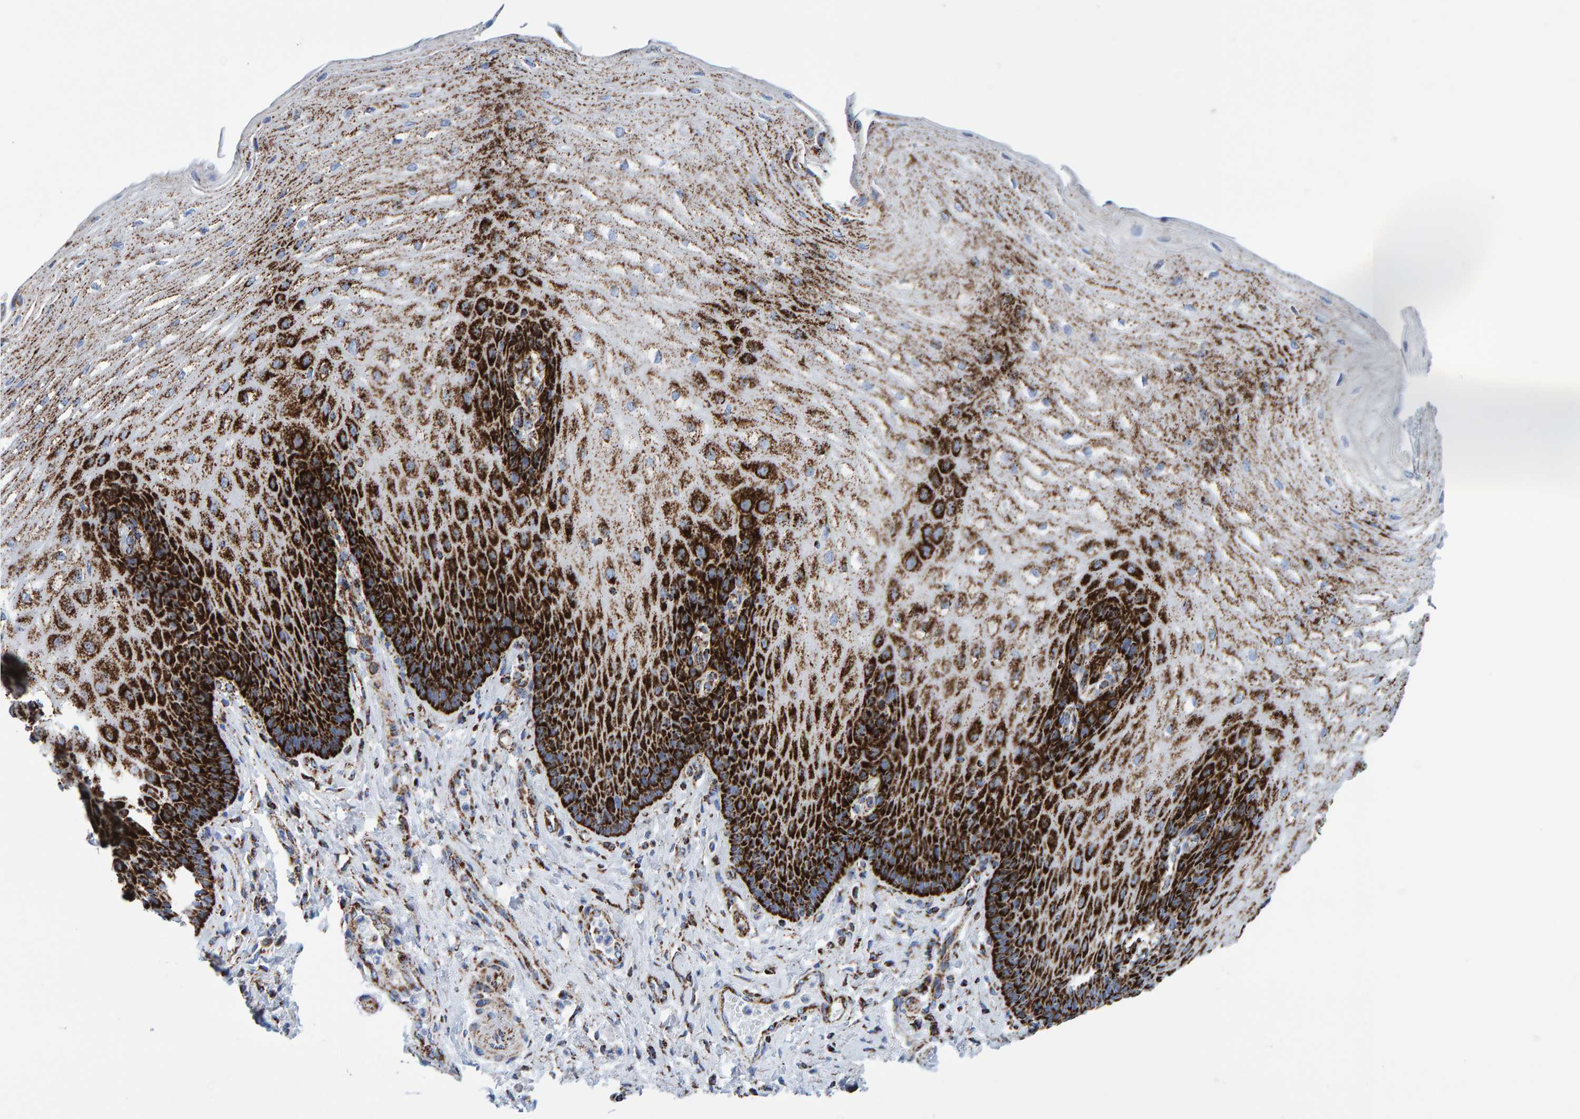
{"staining": {"intensity": "strong", "quantity": ">75%", "location": "cytoplasmic/membranous"}, "tissue": "esophagus", "cell_type": "Squamous epithelial cells", "image_type": "normal", "snomed": [{"axis": "morphology", "description": "Normal tissue, NOS"}, {"axis": "topography", "description": "Esophagus"}], "caption": "Protein staining of unremarkable esophagus exhibits strong cytoplasmic/membranous staining in about >75% of squamous epithelial cells.", "gene": "ENSG00000262660", "patient": {"sex": "male", "age": 54}}